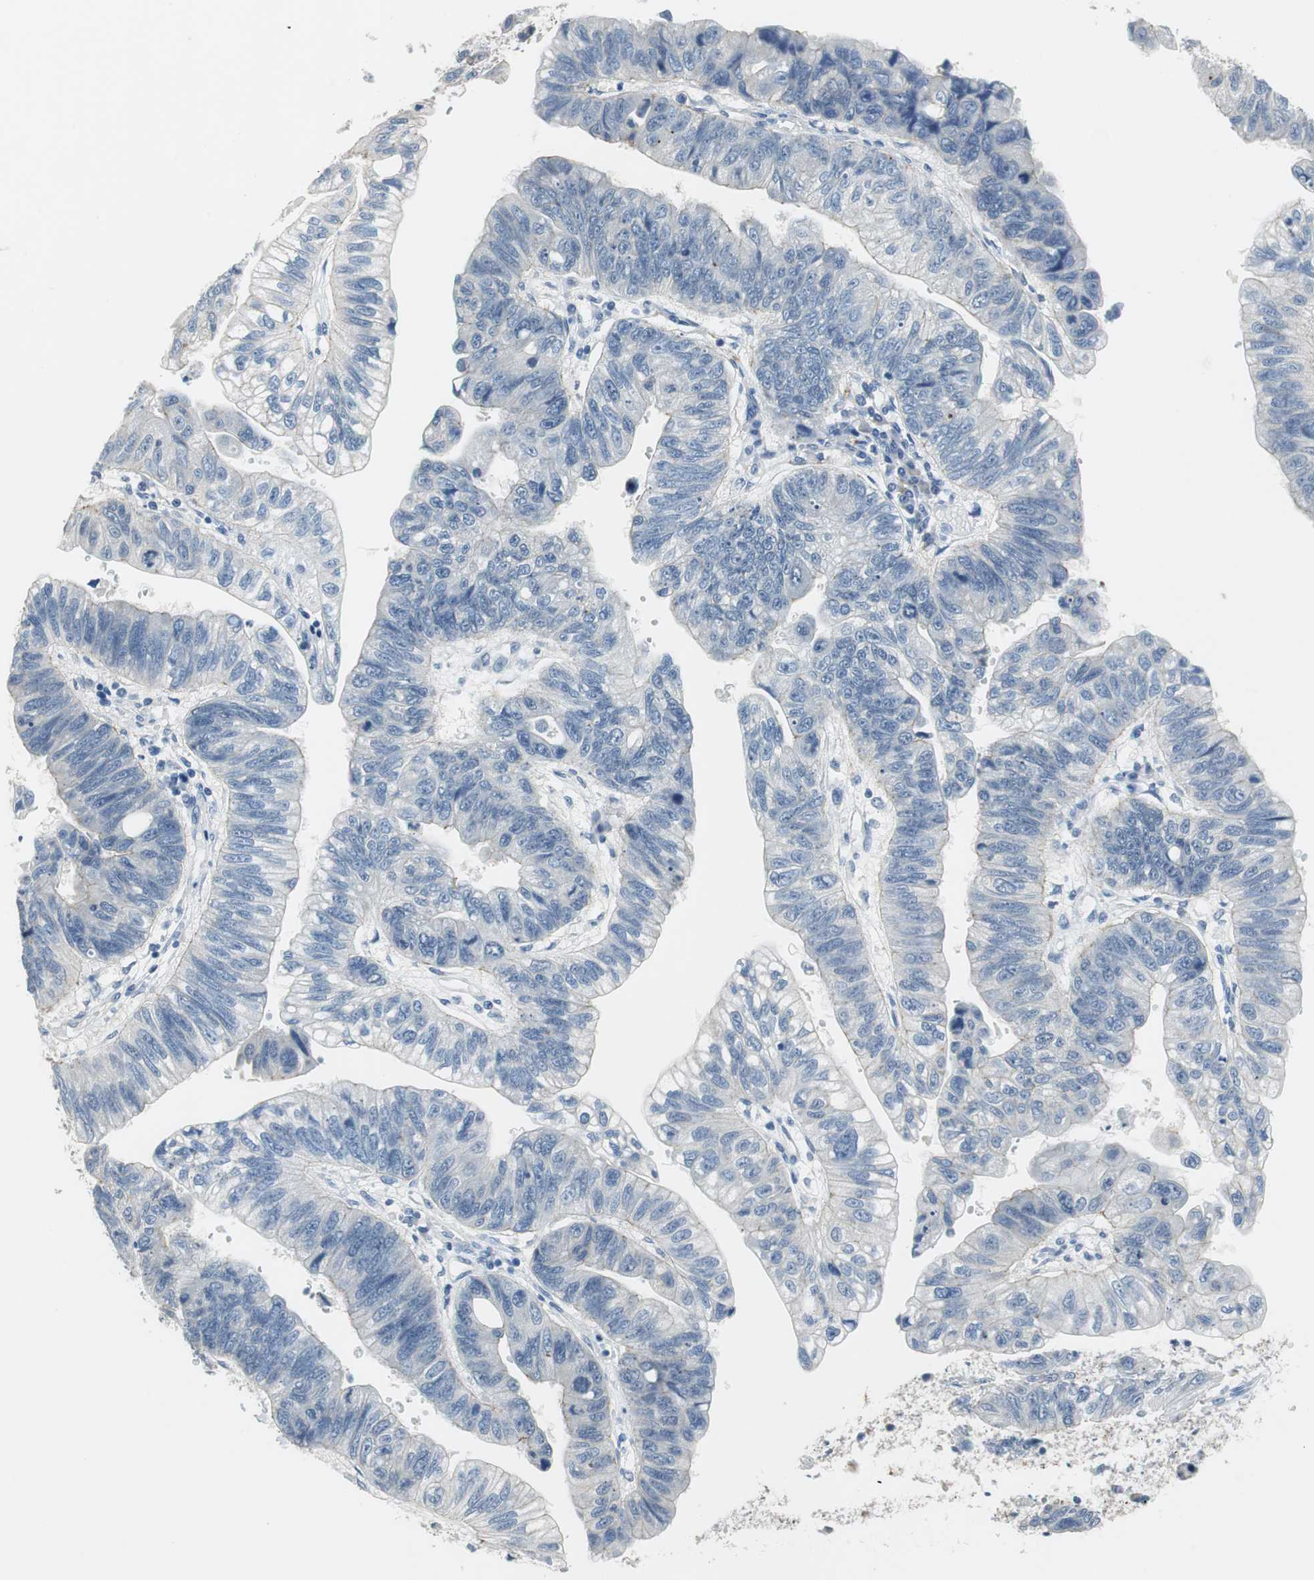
{"staining": {"intensity": "negative", "quantity": "none", "location": "none"}, "tissue": "stomach cancer", "cell_type": "Tumor cells", "image_type": "cancer", "snomed": [{"axis": "morphology", "description": "Adenocarcinoma, NOS"}, {"axis": "topography", "description": "Stomach"}], "caption": "DAB (3,3'-diaminobenzidine) immunohistochemical staining of stomach adenocarcinoma displays no significant positivity in tumor cells.", "gene": "MUC7", "patient": {"sex": "male", "age": 59}}